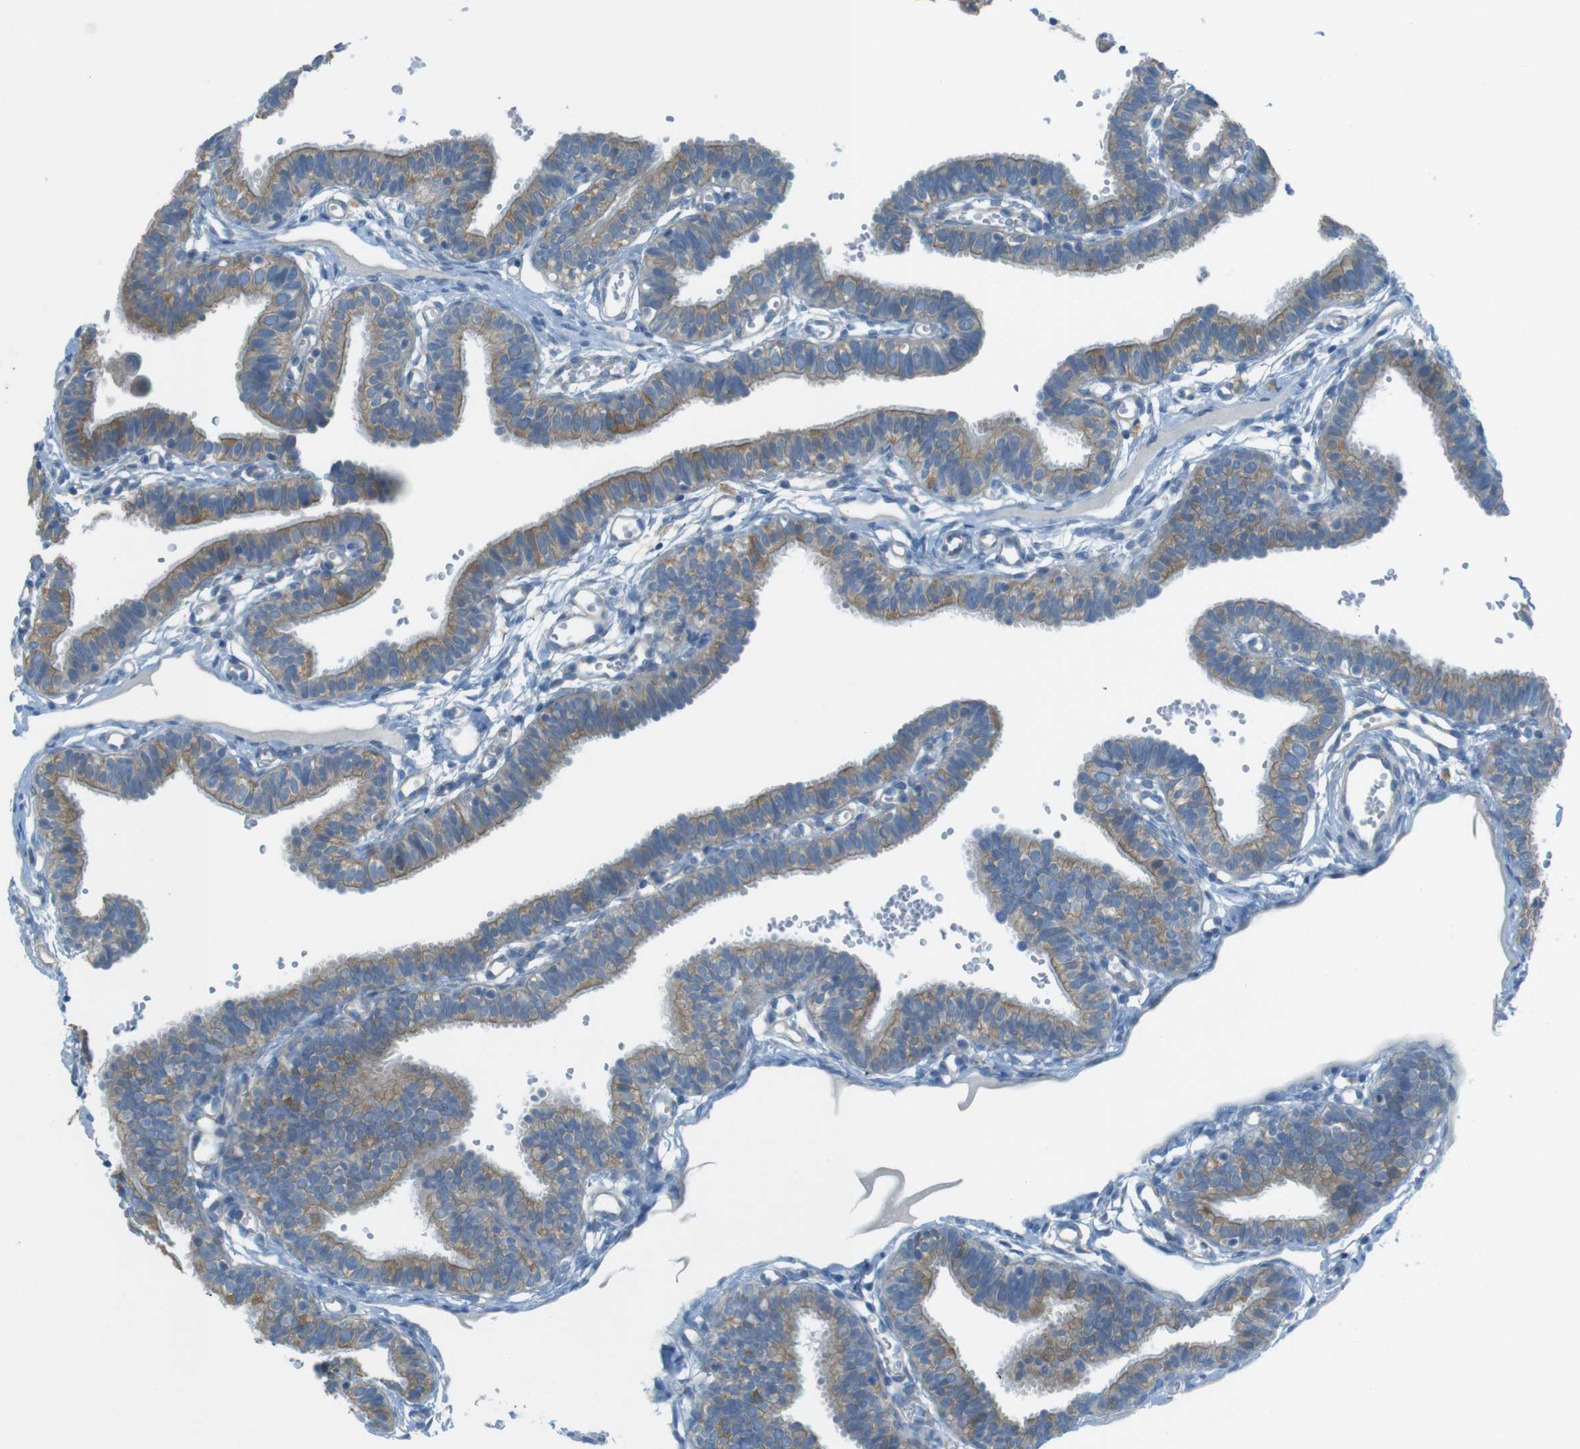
{"staining": {"intensity": "moderate", "quantity": "25%-75%", "location": "cytoplasmic/membranous"}, "tissue": "fallopian tube", "cell_type": "Glandular cells", "image_type": "normal", "snomed": [{"axis": "morphology", "description": "Normal tissue, NOS"}, {"axis": "topography", "description": "Fallopian tube"}, {"axis": "topography", "description": "Placenta"}], "caption": "A histopathology image of fallopian tube stained for a protein shows moderate cytoplasmic/membranous brown staining in glandular cells.", "gene": "TMEM41B", "patient": {"sex": "female", "age": 34}}